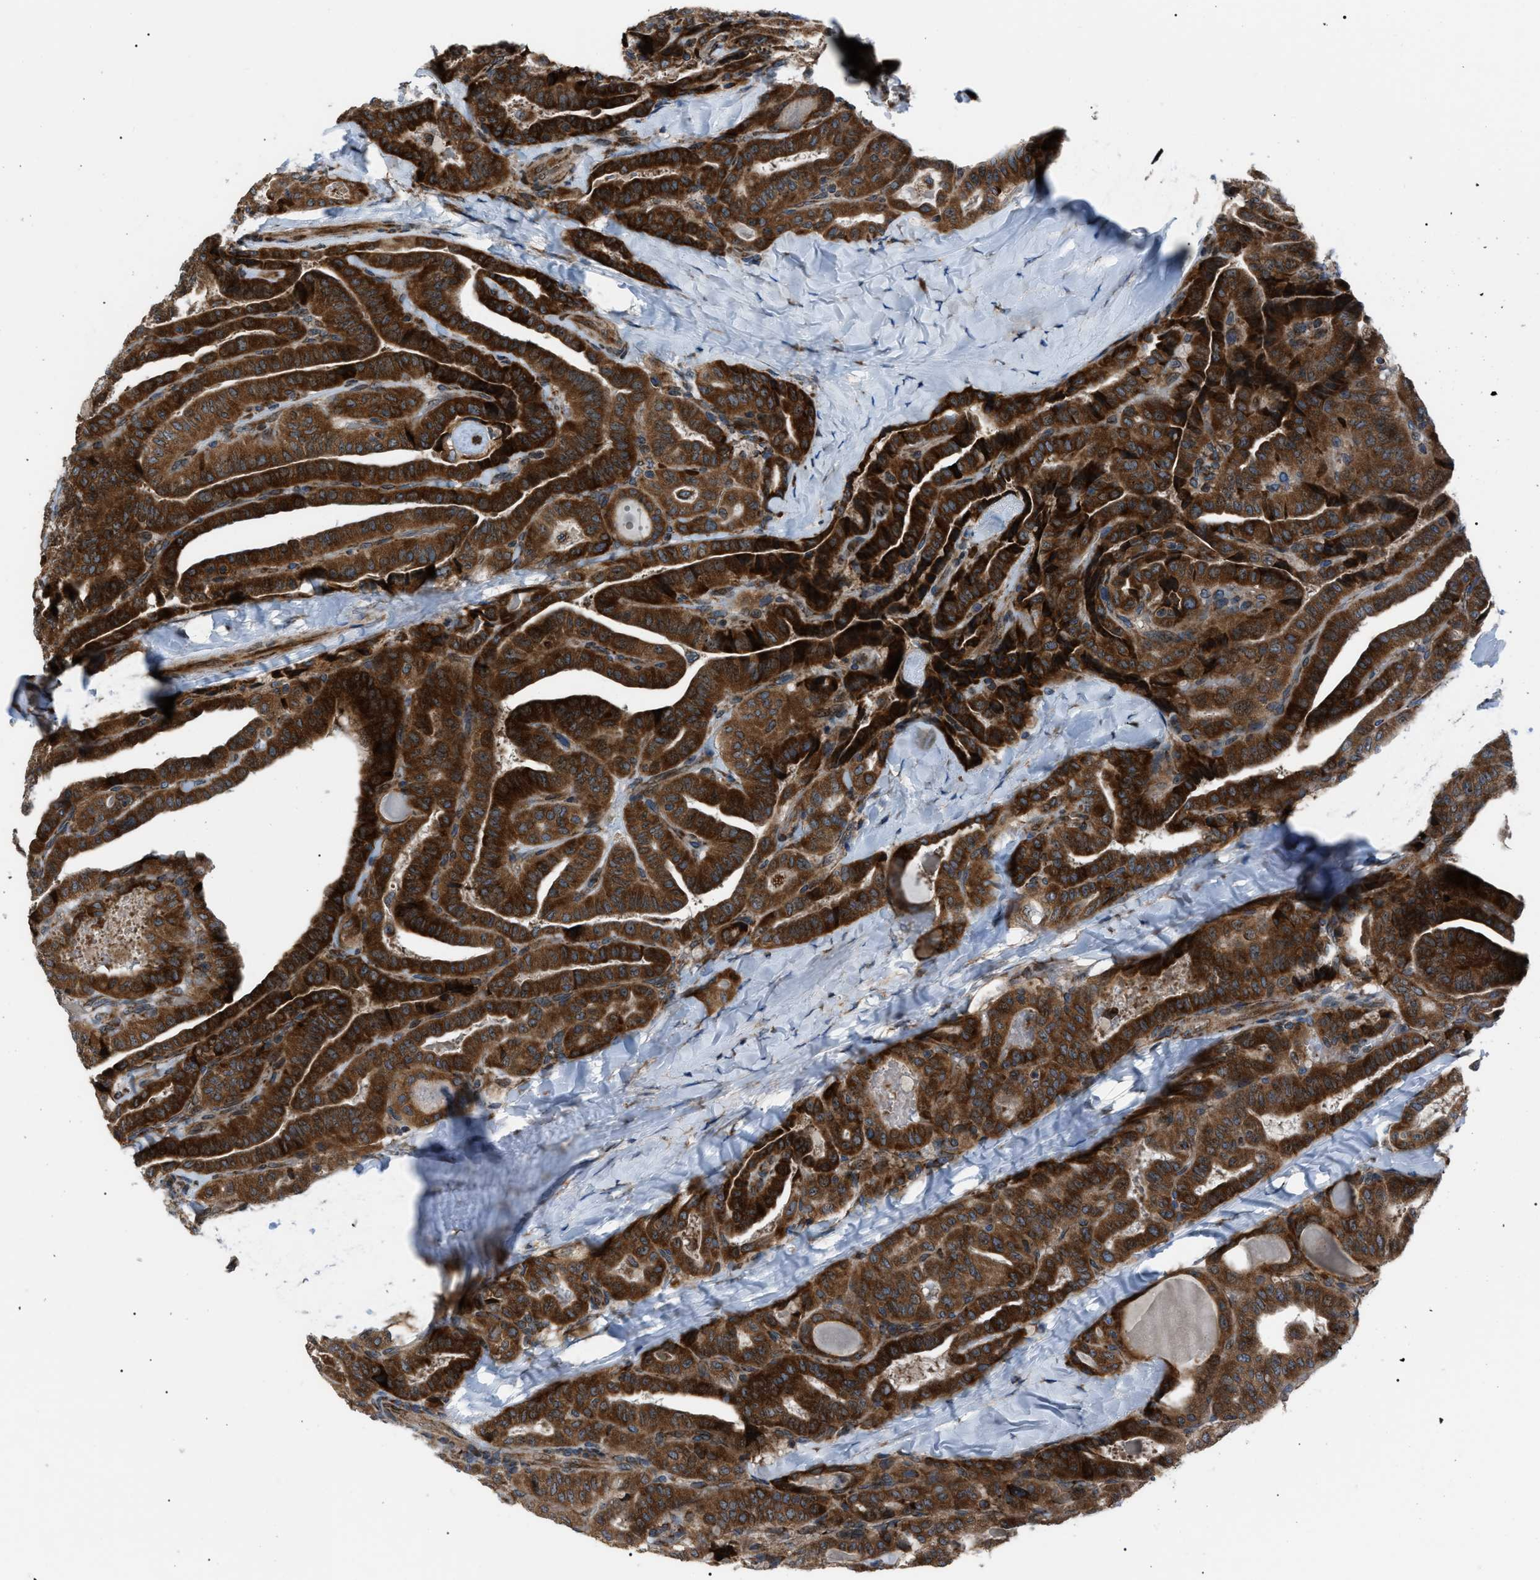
{"staining": {"intensity": "strong", "quantity": ">75%", "location": "cytoplasmic/membranous"}, "tissue": "thyroid cancer", "cell_type": "Tumor cells", "image_type": "cancer", "snomed": [{"axis": "morphology", "description": "Papillary adenocarcinoma, NOS"}, {"axis": "topography", "description": "Thyroid gland"}], "caption": "Papillary adenocarcinoma (thyroid) tissue reveals strong cytoplasmic/membranous positivity in about >75% of tumor cells Using DAB (brown) and hematoxylin (blue) stains, captured at high magnification using brightfield microscopy.", "gene": "AGO2", "patient": {"sex": "male", "age": 77}}